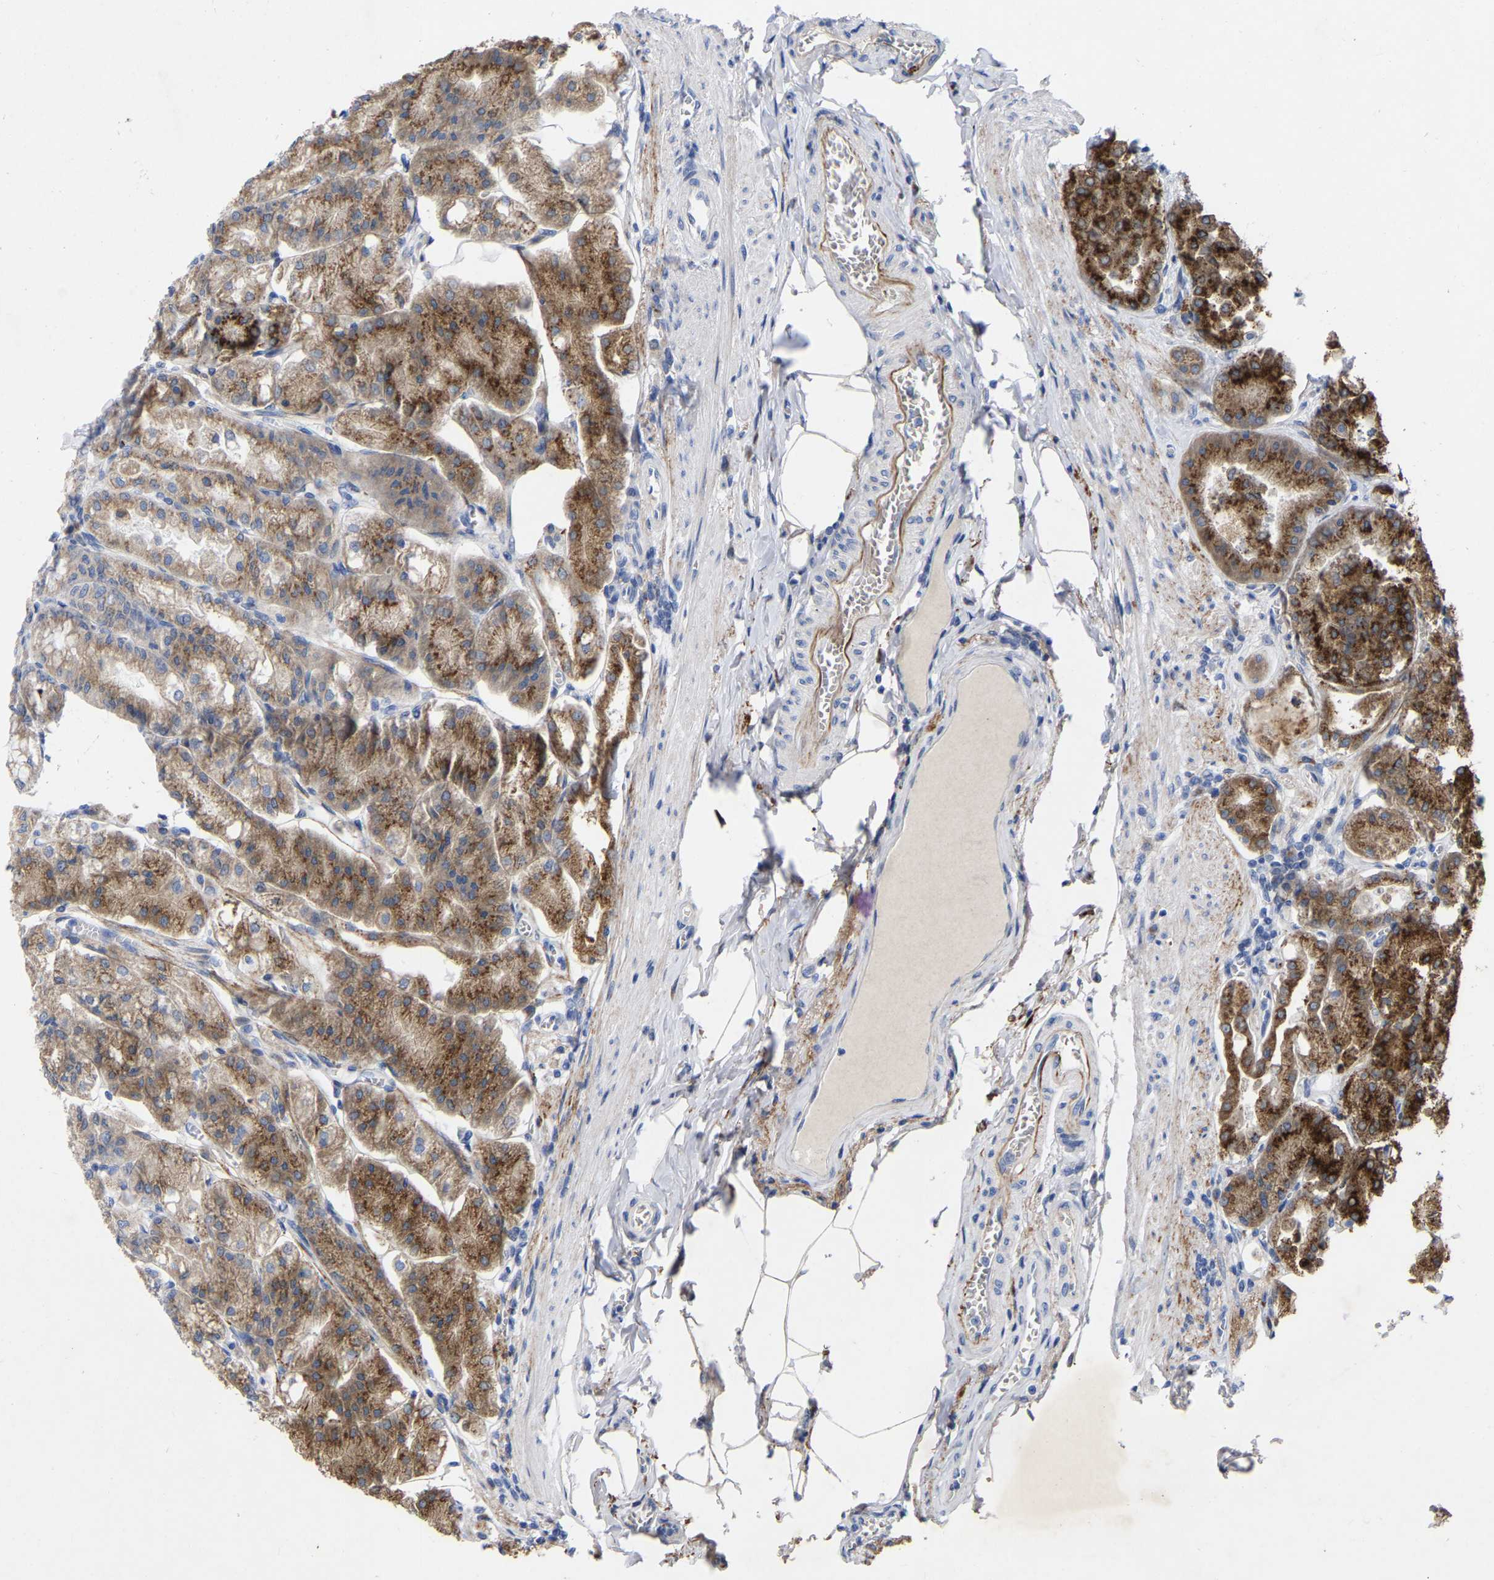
{"staining": {"intensity": "moderate", "quantity": ">75%", "location": "cytoplasmic/membranous"}, "tissue": "stomach", "cell_type": "Glandular cells", "image_type": "normal", "snomed": [{"axis": "morphology", "description": "Normal tissue, NOS"}, {"axis": "topography", "description": "Stomach, lower"}], "caption": "Immunohistochemical staining of unremarkable stomach shows medium levels of moderate cytoplasmic/membranous positivity in about >75% of glandular cells. The protein of interest is stained brown, and the nuclei are stained in blue (DAB (3,3'-diaminobenzidine) IHC with brightfield microscopy, high magnification).", "gene": "STRIP2", "patient": {"sex": "male", "age": 71}}